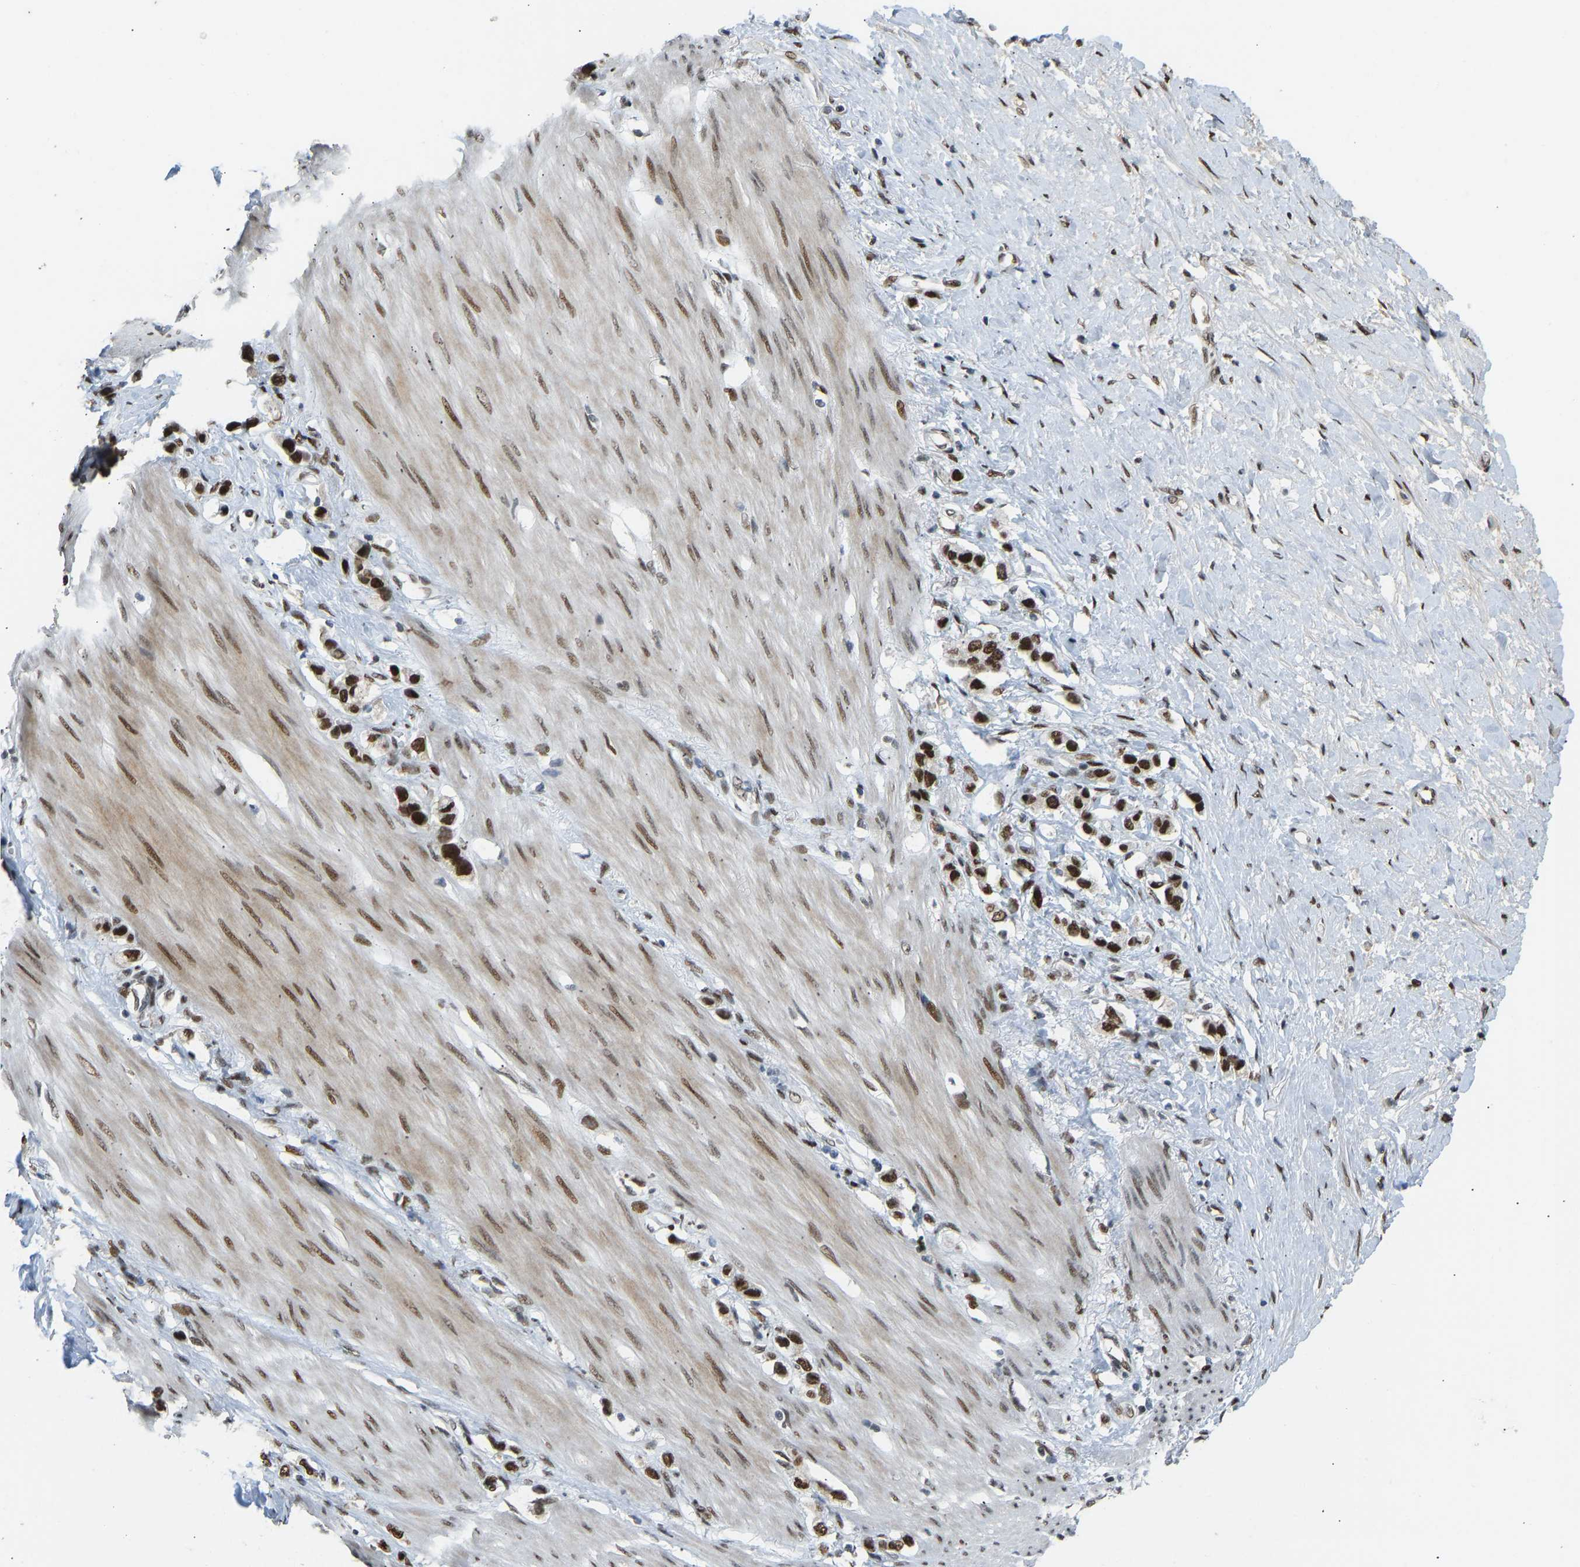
{"staining": {"intensity": "strong", "quantity": ">75%", "location": "nuclear"}, "tissue": "stomach cancer", "cell_type": "Tumor cells", "image_type": "cancer", "snomed": [{"axis": "morphology", "description": "Adenocarcinoma, NOS"}, {"axis": "topography", "description": "Stomach"}], "caption": "Stomach cancer (adenocarcinoma) stained for a protein exhibits strong nuclear positivity in tumor cells.", "gene": "FOXK1", "patient": {"sex": "female", "age": 65}}